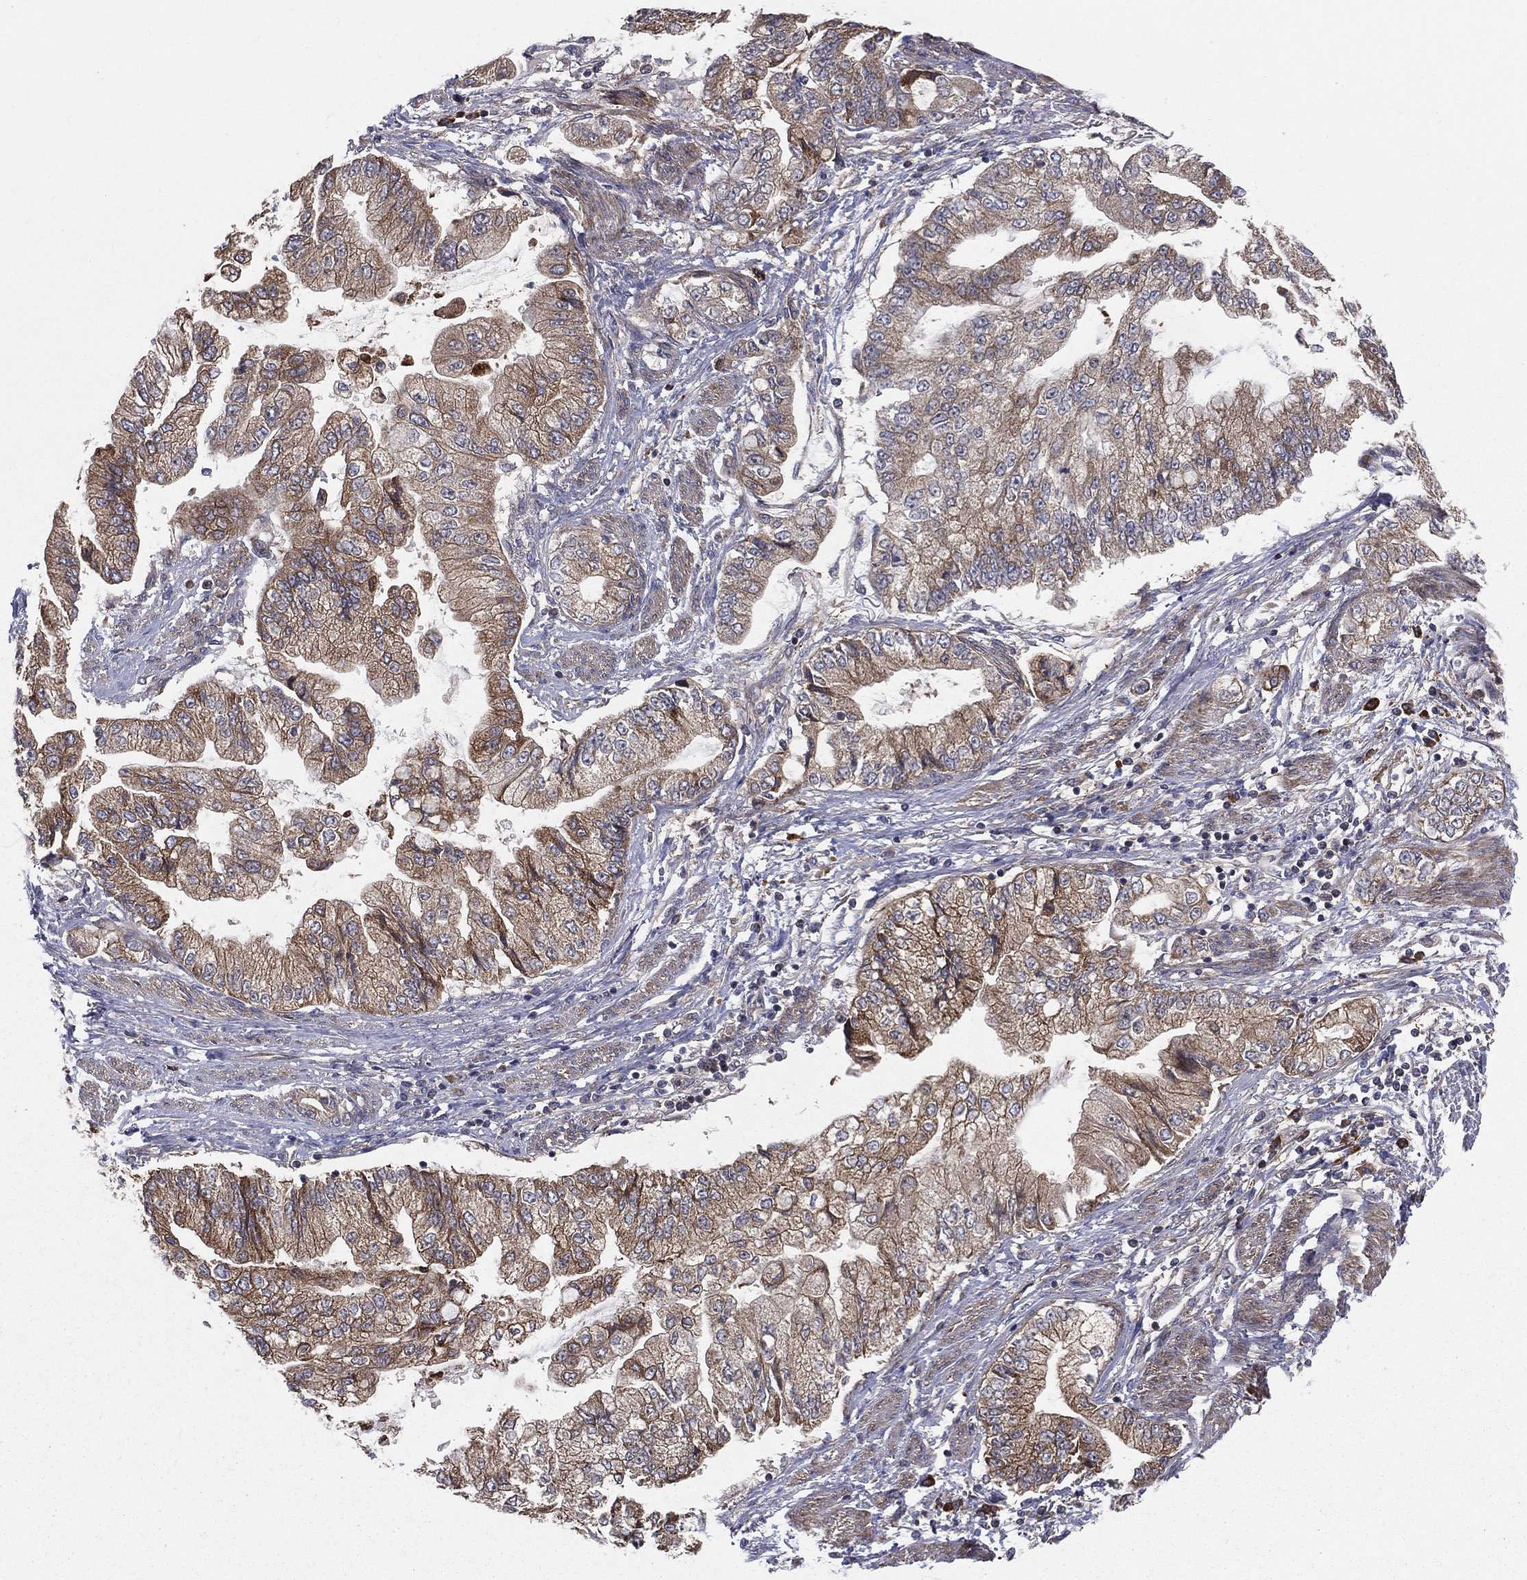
{"staining": {"intensity": "moderate", "quantity": ">75%", "location": "cytoplasmic/membranous"}, "tissue": "stomach cancer", "cell_type": "Tumor cells", "image_type": "cancer", "snomed": [{"axis": "morphology", "description": "Adenocarcinoma, NOS"}, {"axis": "topography", "description": "Stomach, upper"}], "caption": "Immunohistochemical staining of human stomach cancer shows medium levels of moderate cytoplasmic/membranous protein positivity in about >75% of tumor cells.", "gene": "MIX23", "patient": {"sex": "female", "age": 74}}